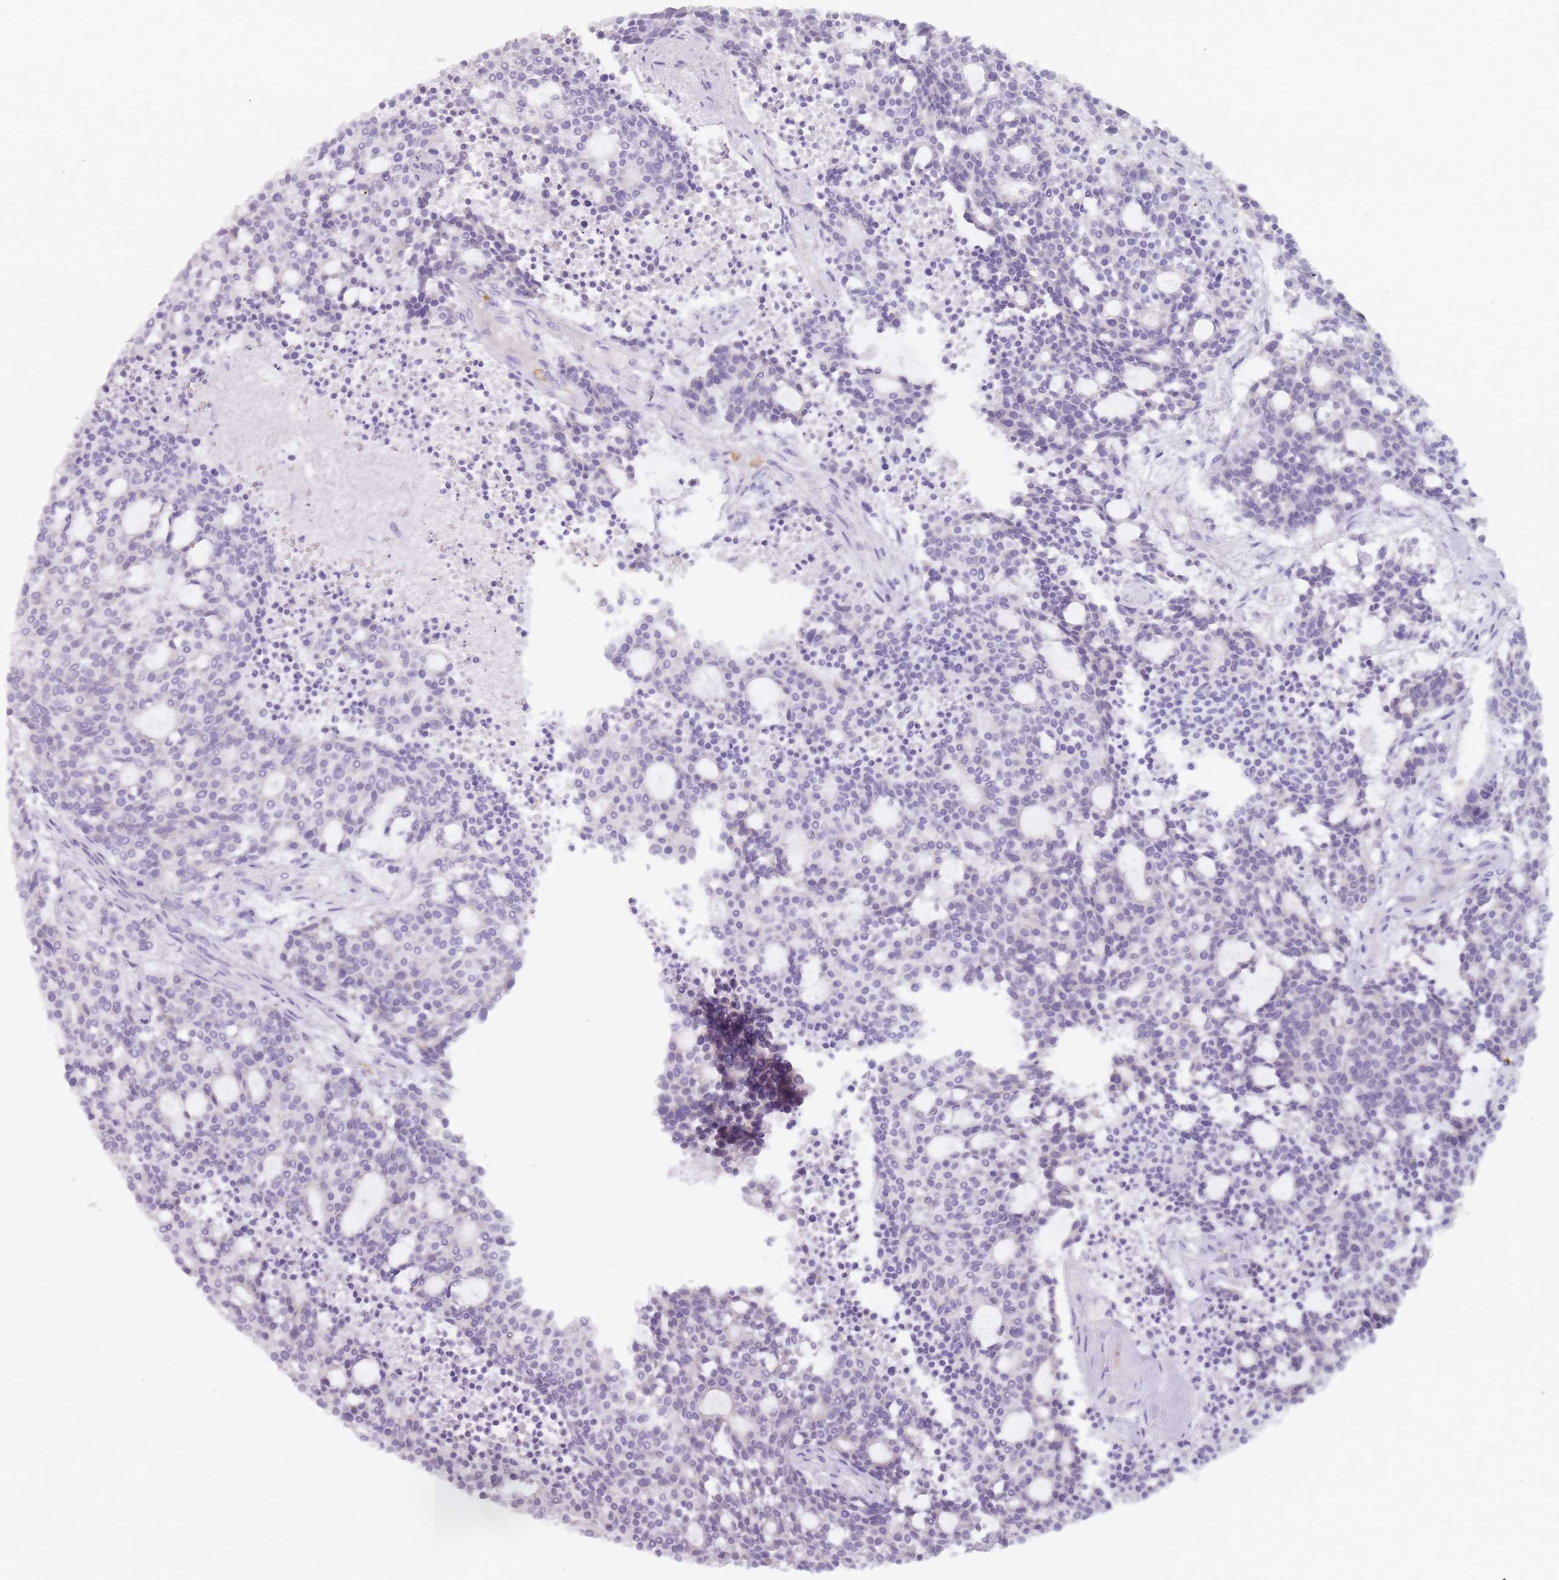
{"staining": {"intensity": "negative", "quantity": "none", "location": "none"}, "tissue": "carcinoid", "cell_type": "Tumor cells", "image_type": "cancer", "snomed": [{"axis": "morphology", "description": "Carcinoid, malignant, NOS"}, {"axis": "topography", "description": "Pancreas"}], "caption": "A photomicrograph of carcinoid stained for a protein demonstrates no brown staining in tumor cells.", "gene": "ZNF584", "patient": {"sex": "female", "age": 54}}